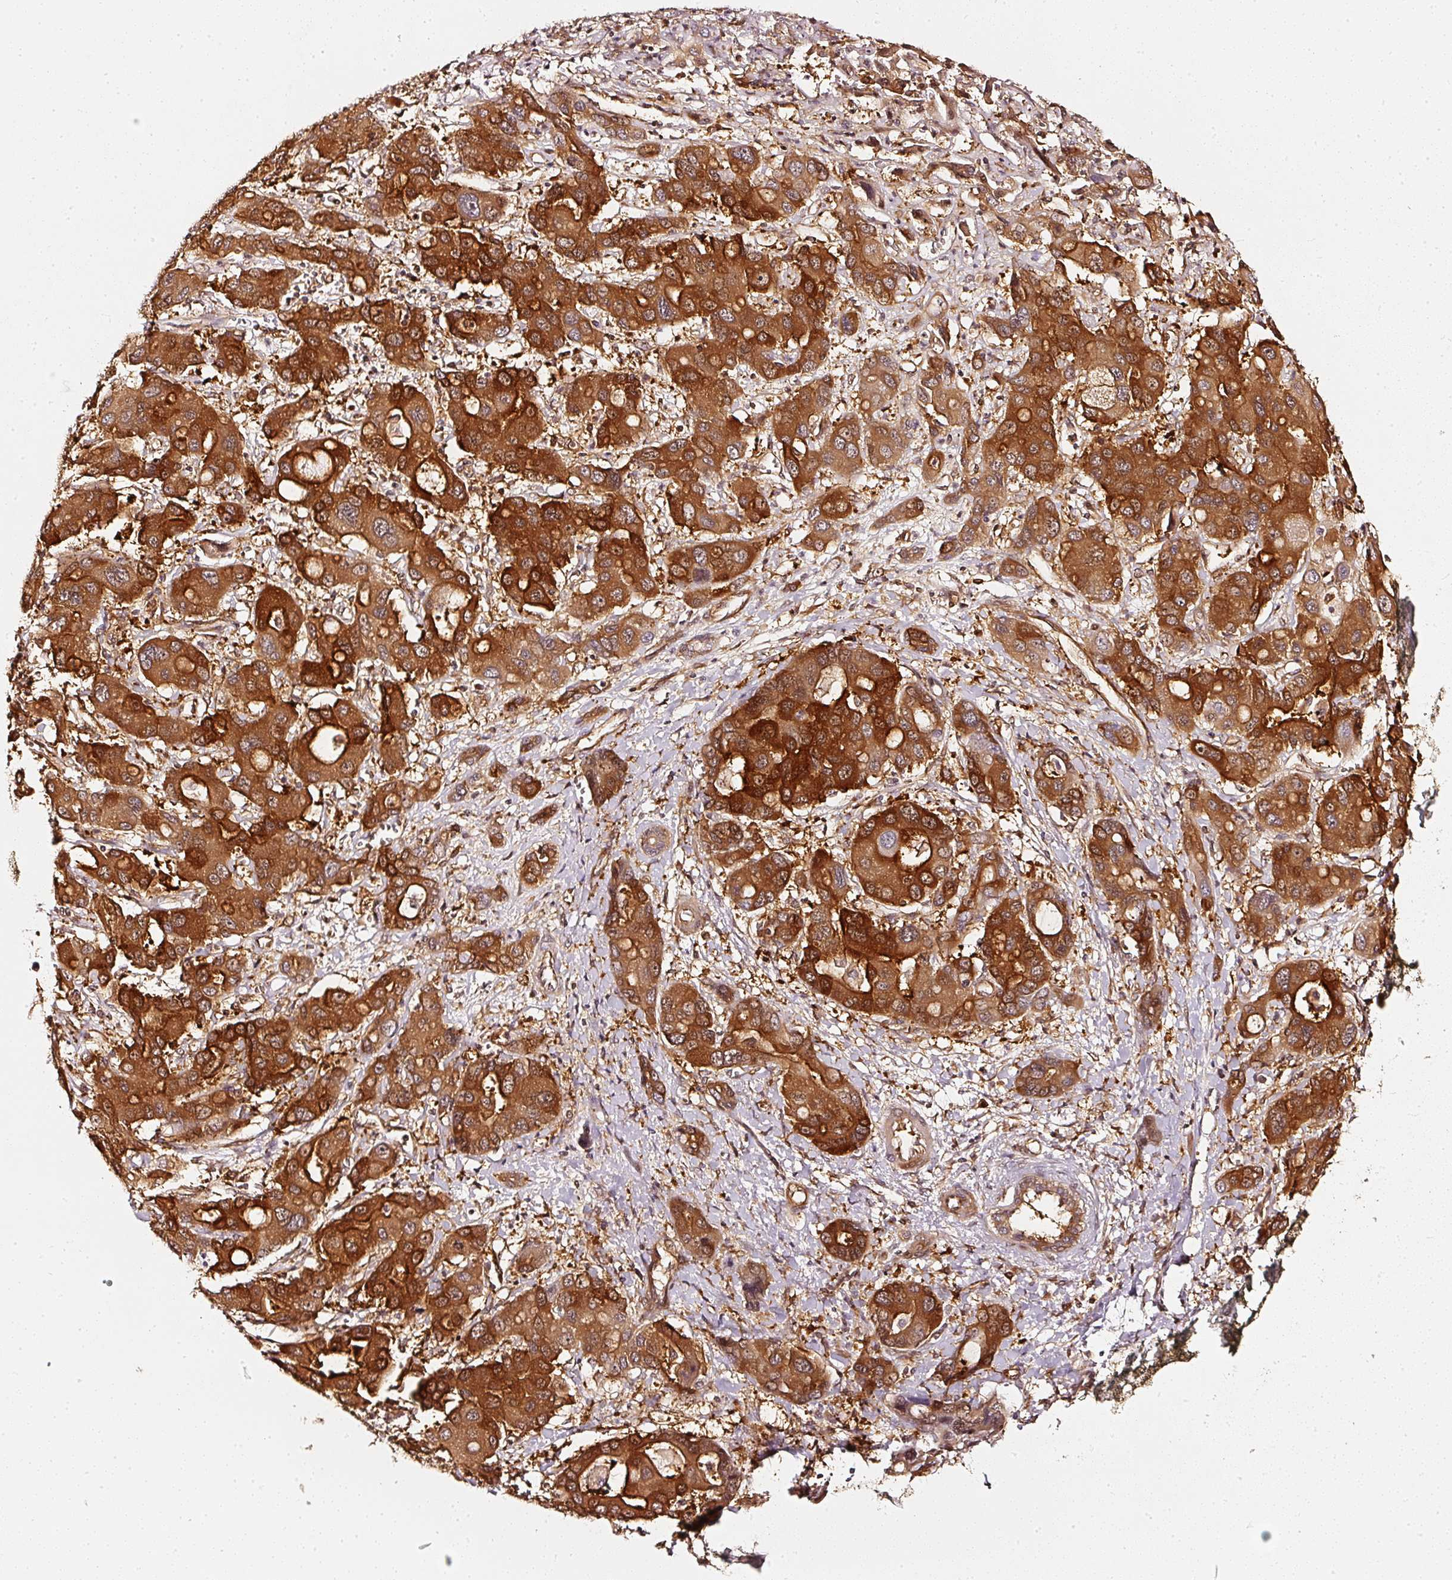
{"staining": {"intensity": "strong", "quantity": ">75%", "location": "cytoplasmic/membranous"}, "tissue": "liver cancer", "cell_type": "Tumor cells", "image_type": "cancer", "snomed": [{"axis": "morphology", "description": "Cholangiocarcinoma"}, {"axis": "topography", "description": "Liver"}], "caption": "Immunohistochemistry (DAB) staining of human liver cancer (cholangiocarcinoma) exhibits strong cytoplasmic/membranous protein staining in approximately >75% of tumor cells.", "gene": "ASMTL", "patient": {"sex": "male", "age": 67}}